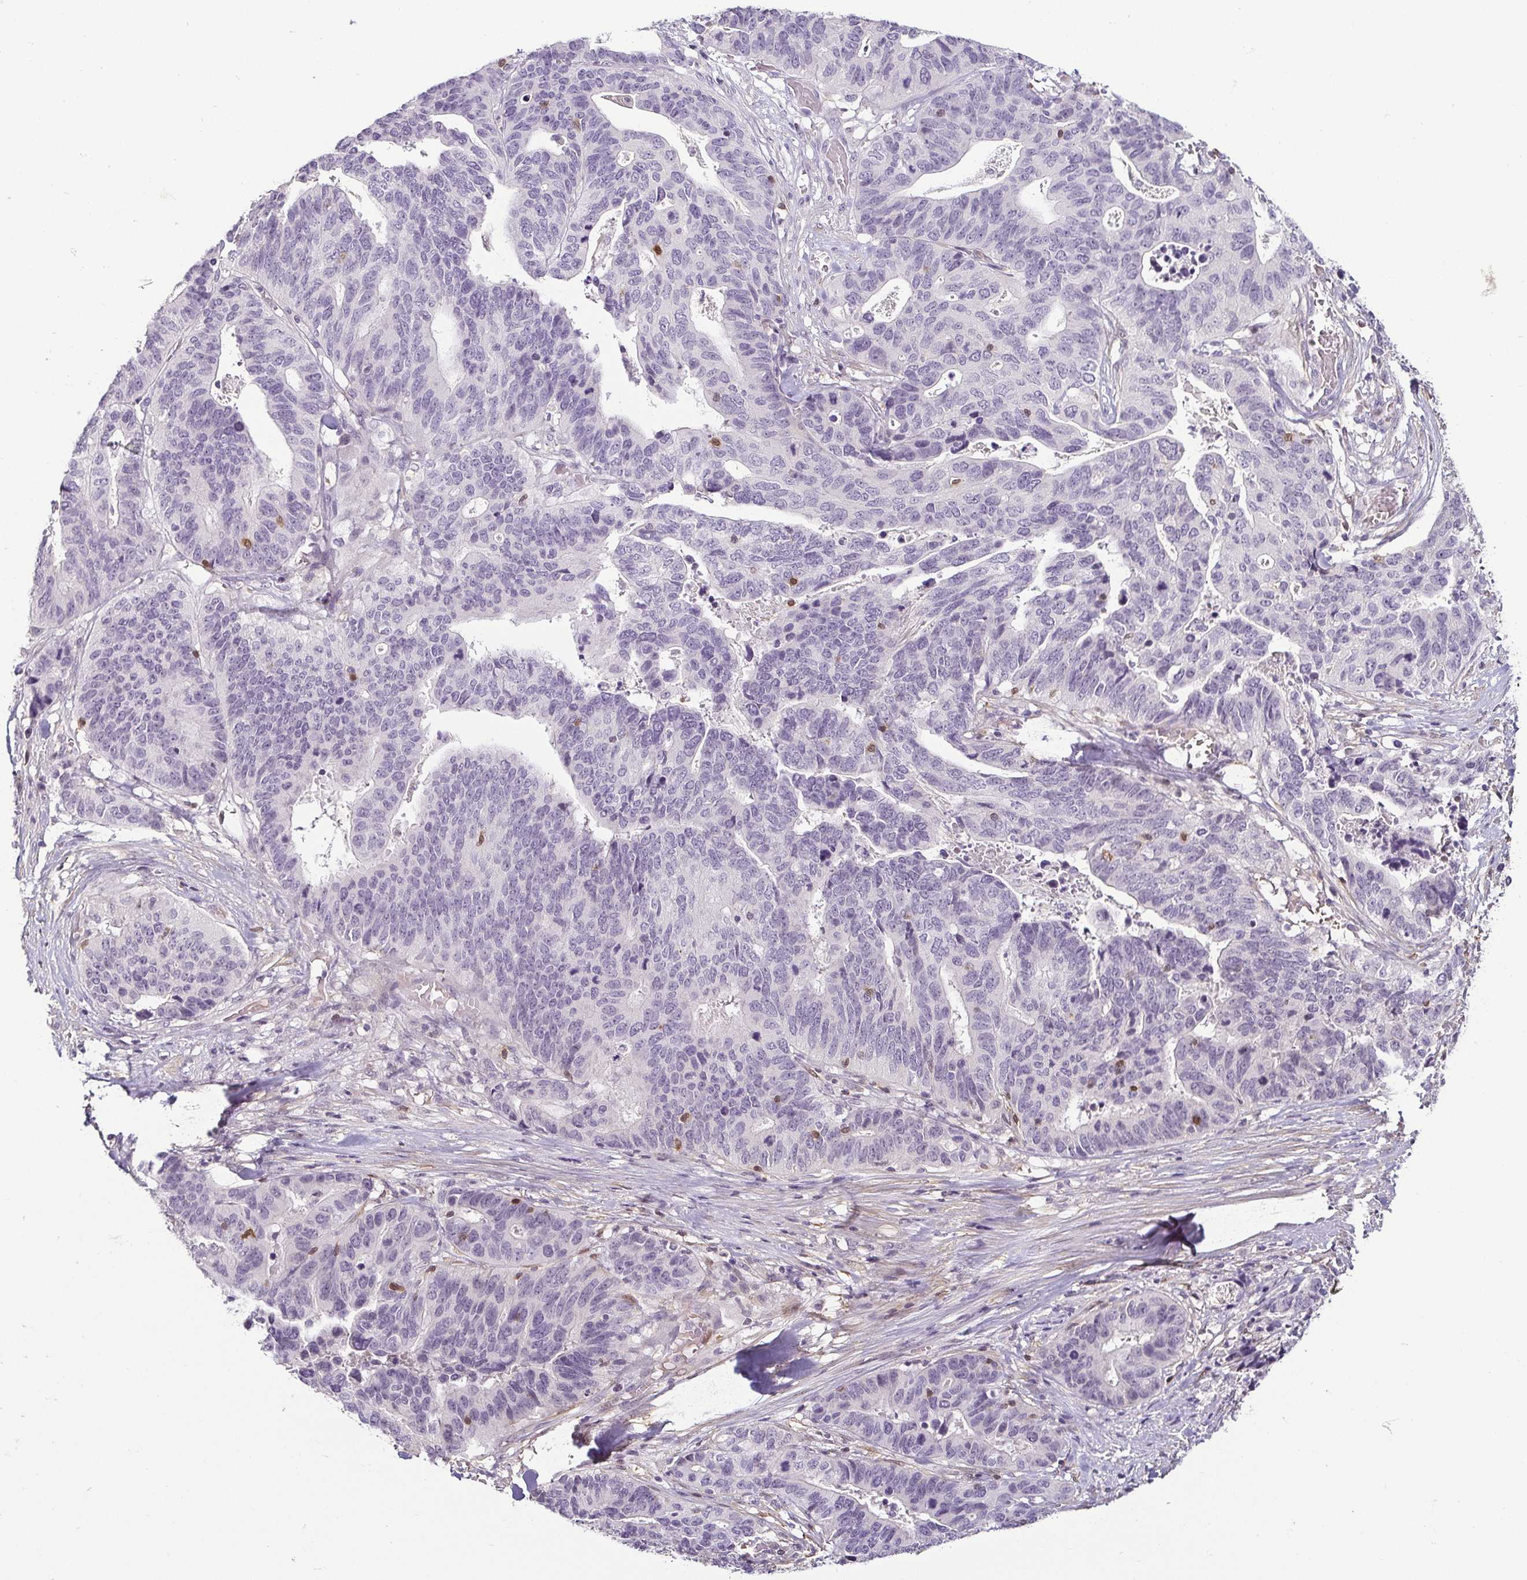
{"staining": {"intensity": "negative", "quantity": "none", "location": "none"}, "tissue": "stomach cancer", "cell_type": "Tumor cells", "image_type": "cancer", "snomed": [{"axis": "morphology", "description": "Adenocarcinoma, NOS"}, {"axis": "topography", "description": "Stomach, upper"}], "caption": "Immunohistochemistry of stomach cancer (adenocarcinoma) demonstrates no positivity in tumor cells.", "gene": "HOPX", "patient": {"sex": "female", "age": 67}}